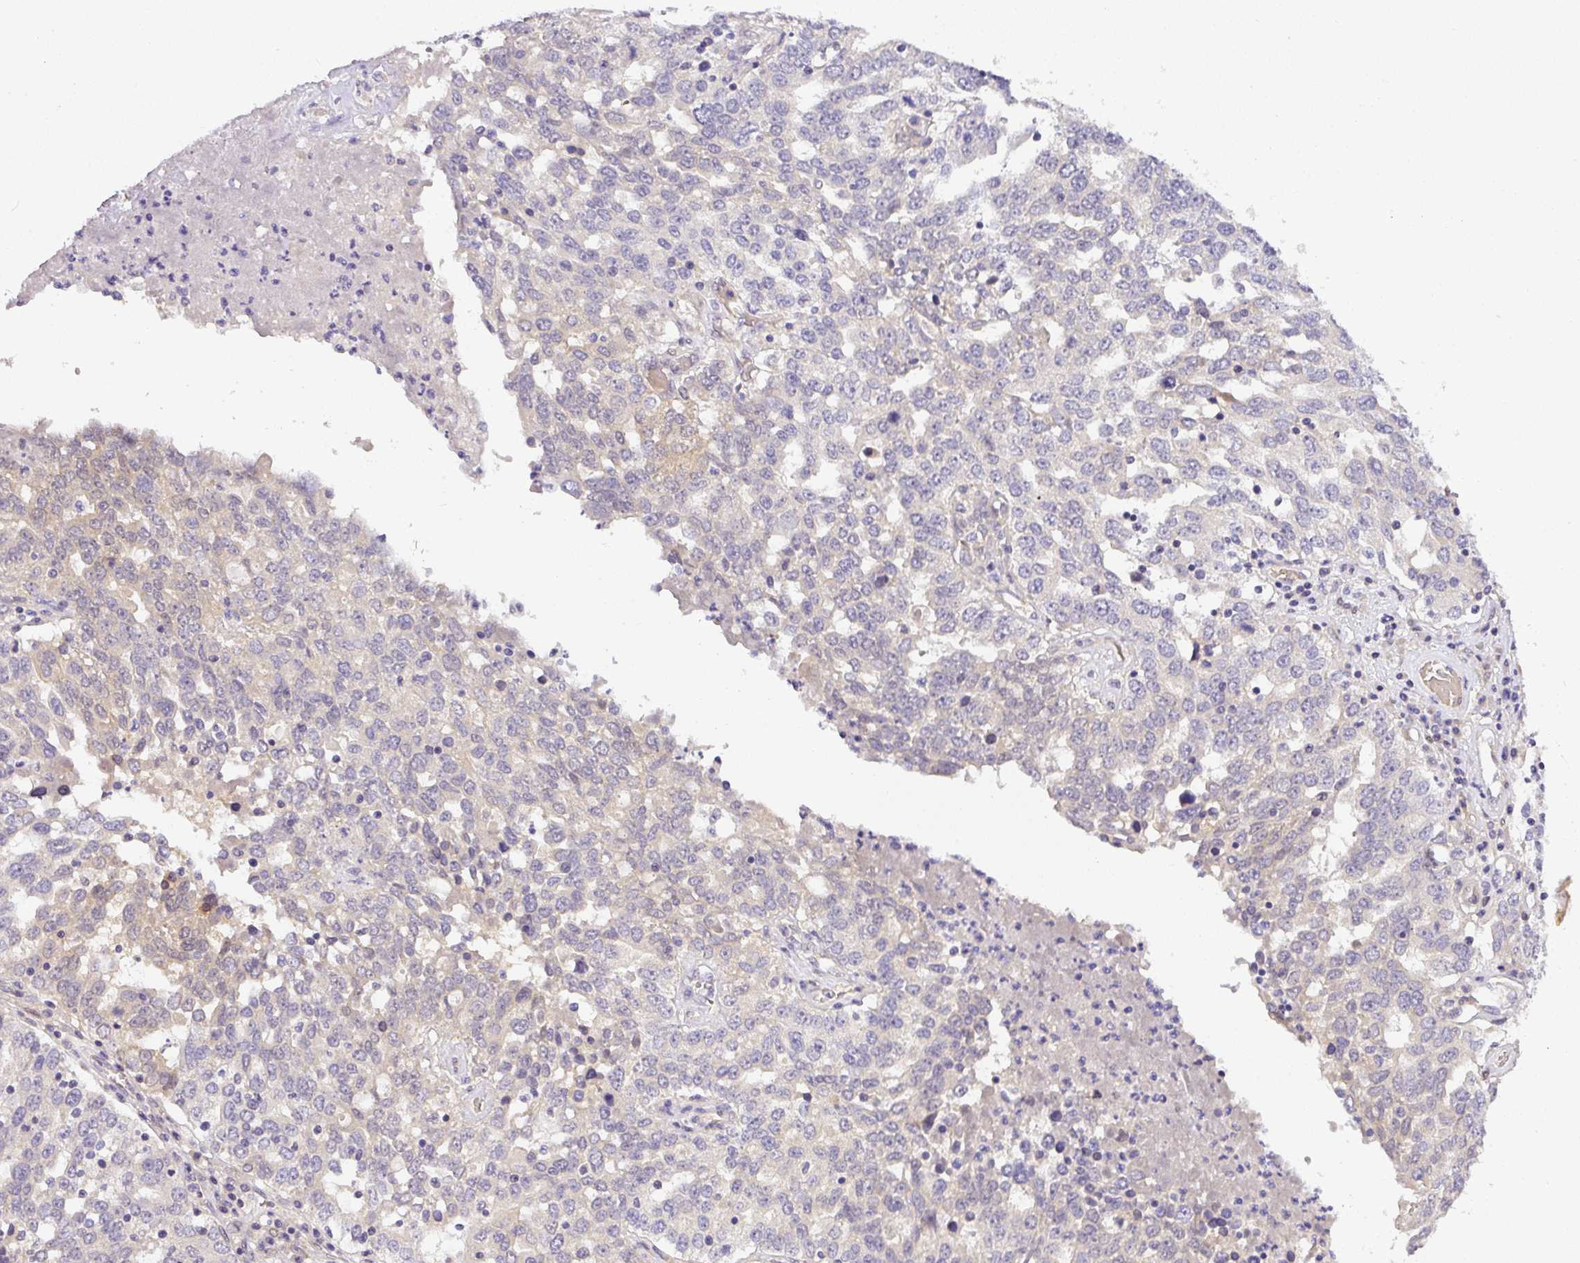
{"staining": {"intensity": "negative", "quantity": "none", "location": "none"}, "tissue": "ovarian cancer", "cell_type": "Tumor cells", "image_type": "cancer", "snomed": [{"axis": "morphology", "description": "Carcinoma, endometroid"}, {"axis": "topography", "description": "Ovary"}], "caption": "Tumor cells are negative for brown protein staining in ovarian cancer.", "gene": "ADH5", "patient": {"sex": "female", "age": 62}}